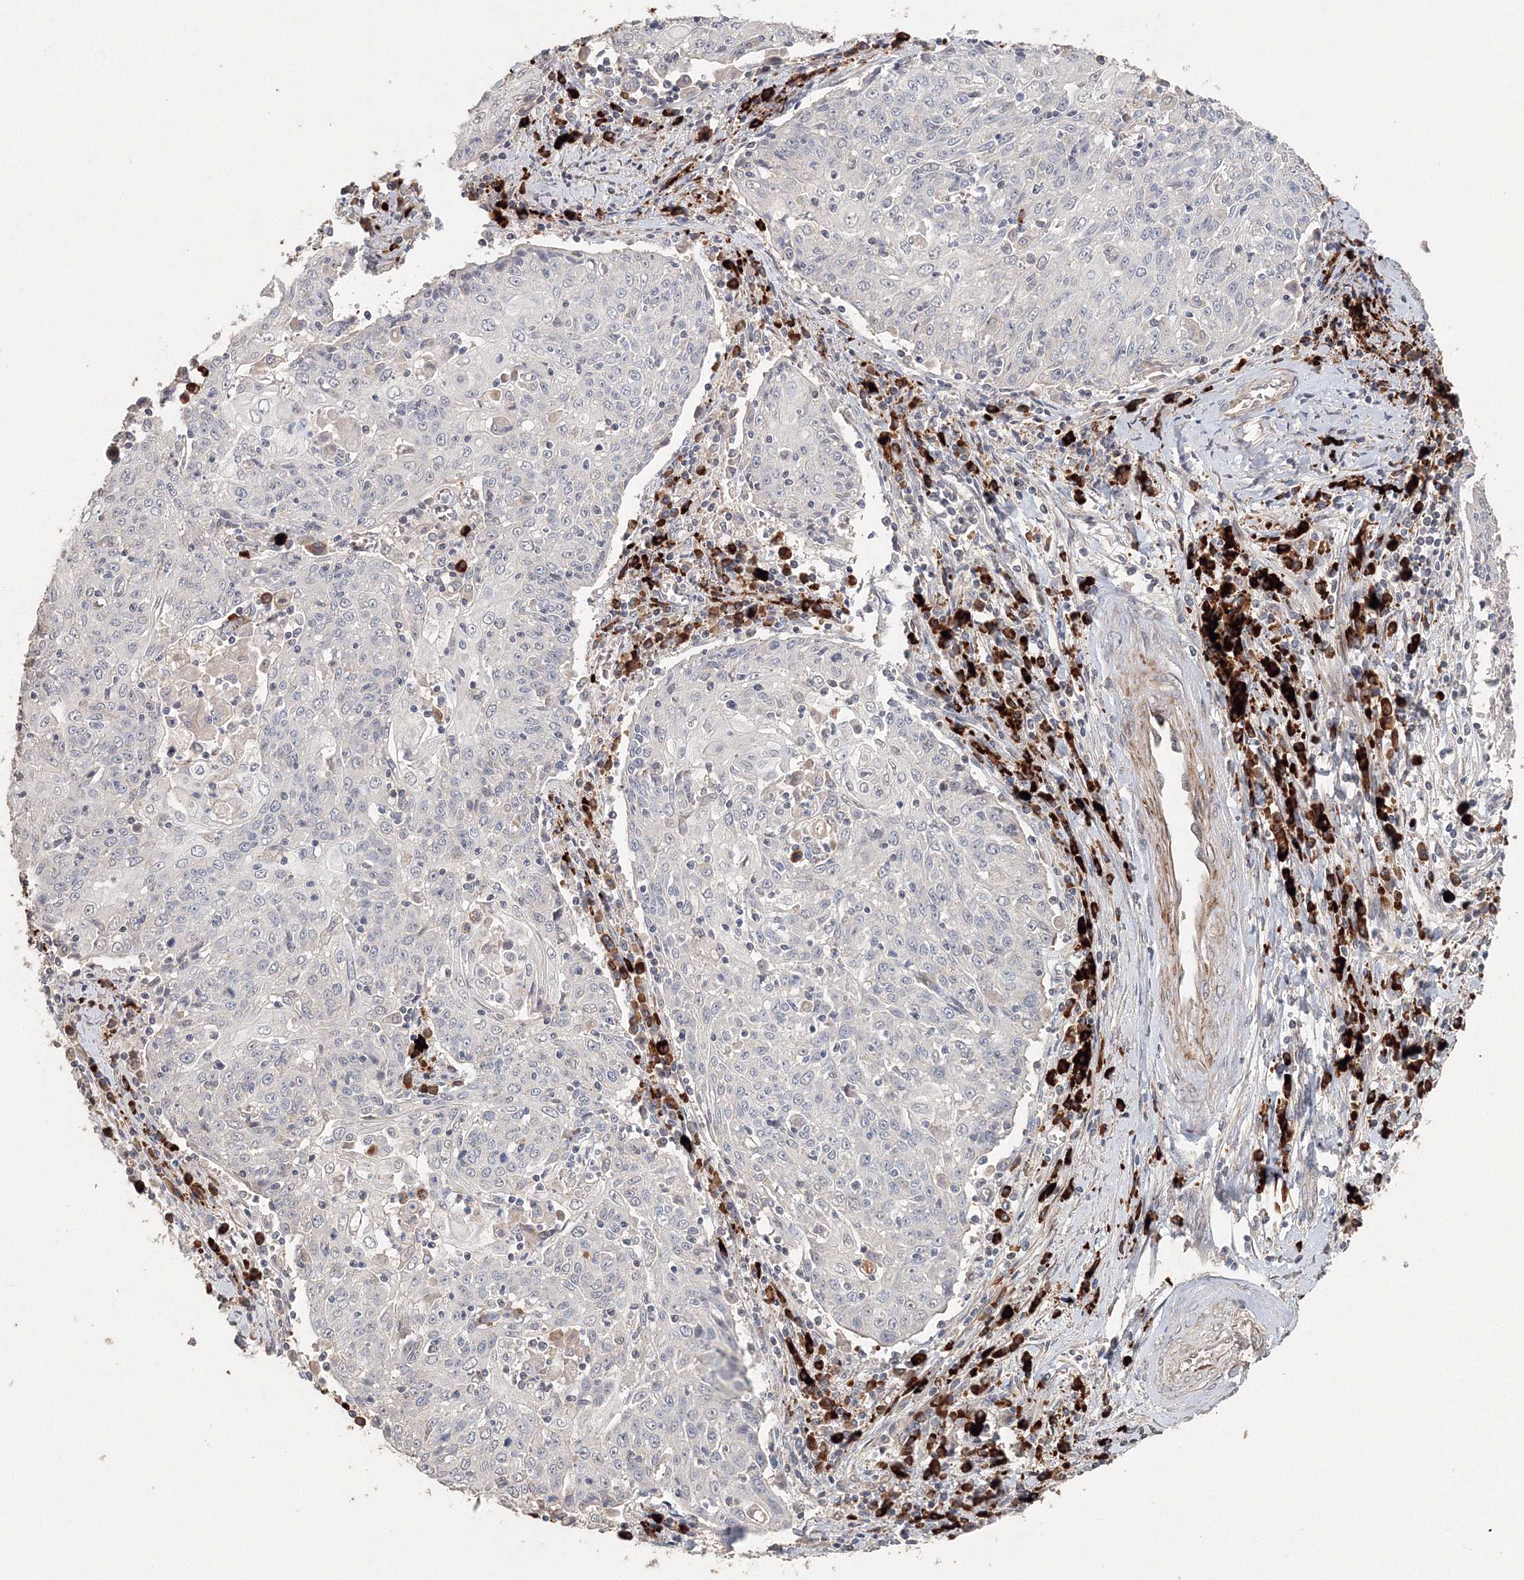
{"staining": {"intensity": "negative", "quantity": "none", "location": "none"}, "tissue": "cervical cancer", "cell_type": "Tumor cells", "image_type": "cancer", "snomed": [{"axis": "morphology", "description": "Squamous cell carcinoma, NOS"}, {"axis": "topography", "description": "Cervix"}], "caption": "High magnification brightfield microscopy of cervical squamous cell carcinoma stained with DAB (3,3'-diaminobenzidine) (brown) and counterstained with hematoxylin (blue): tumor cells show no significant expression.", "gene": "NALF2", "patient": {"sex": "female", "age": 48}}